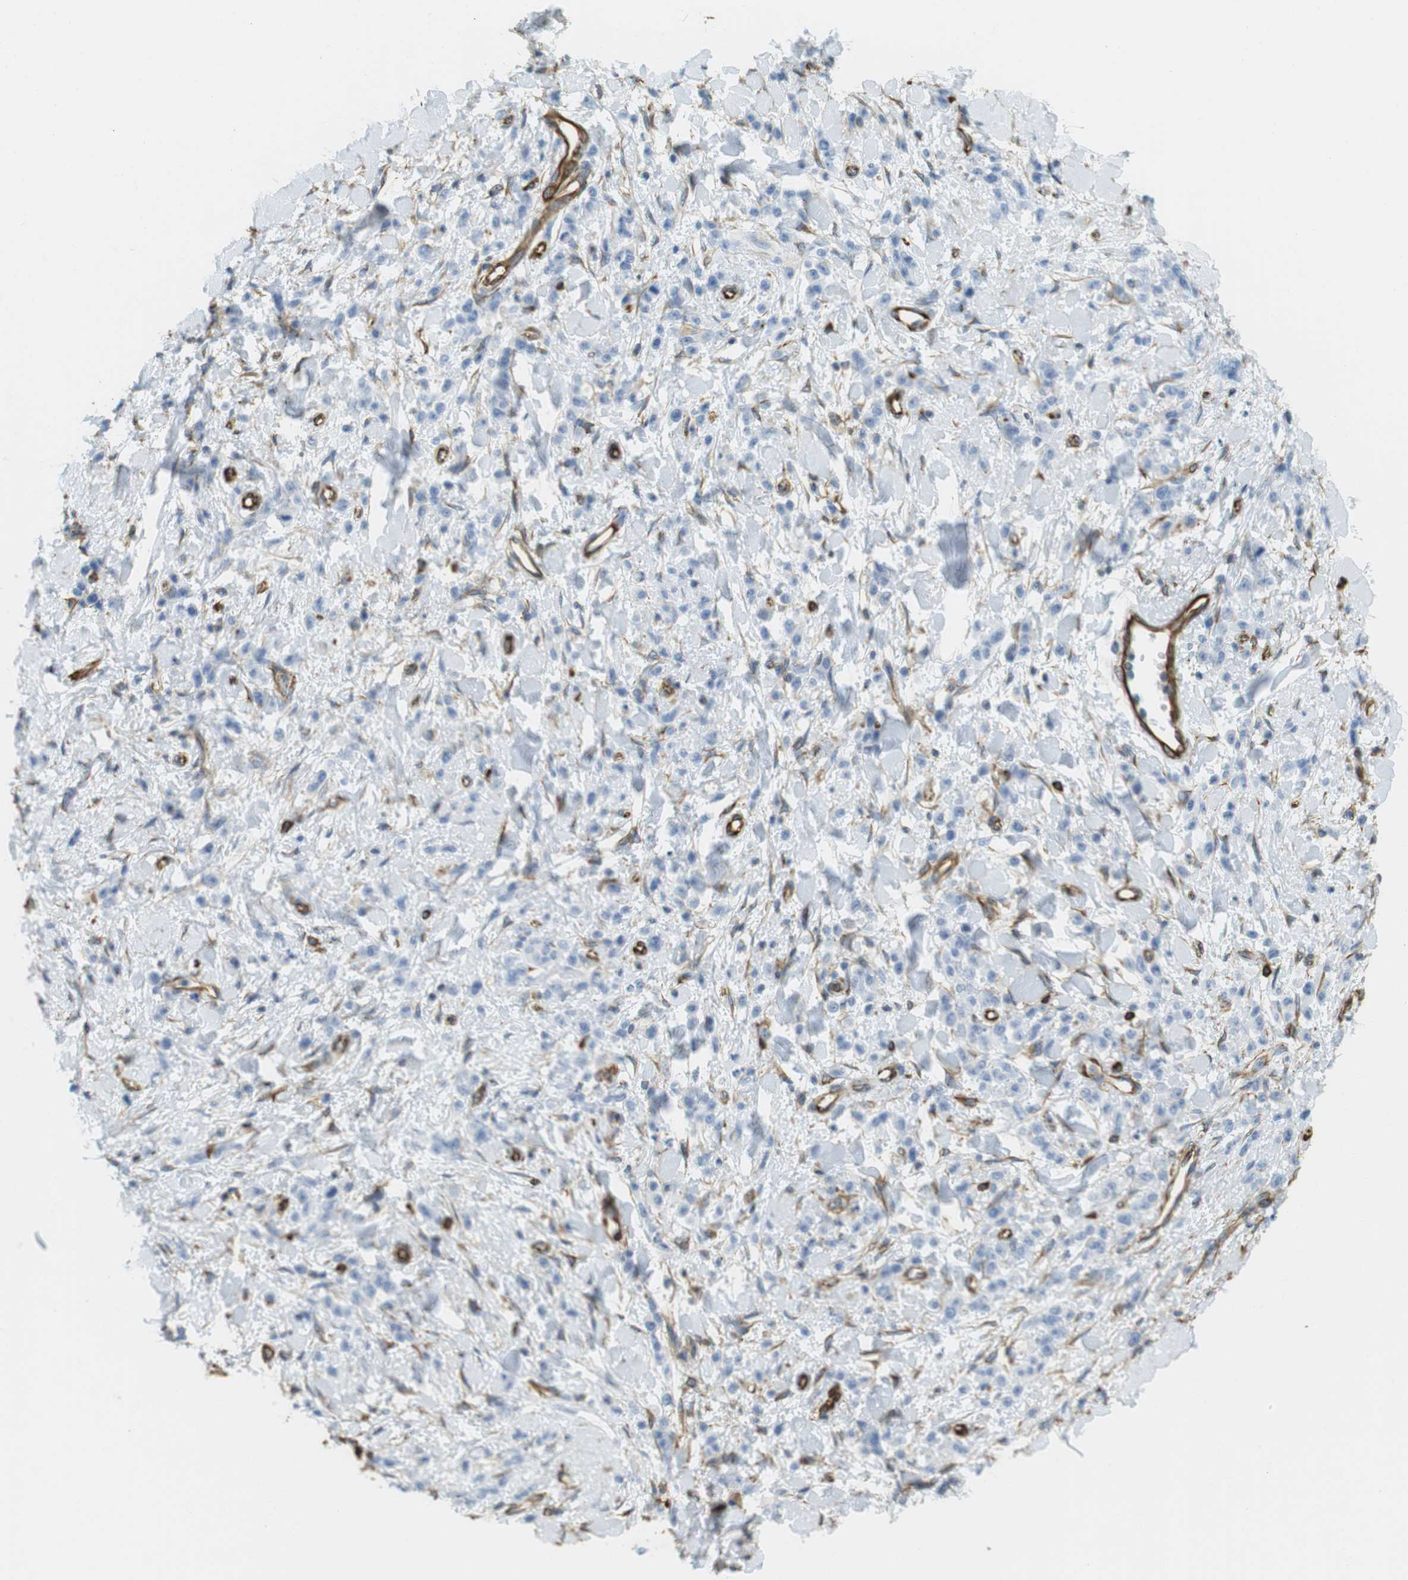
{"staining": {"intensity": "negative", "quantity": "none", "location": "none"}, "tissue": "stomach cancer", "cell_type": "Tumor cells", "image_type": "cancer", "snomed": [{"axis": "morphology", "description": "Normal tissue, NOS"}, {"axis": "morphology", "description": "Adenocarcinoma, NOS"}, {"axis": "topography", "description": "Stomach"}], "caption": "IHC of human stomach cancer shows no expression in tumor cells. The staining was performed using DAB (3,3'-diaminobenzidine) to visualize the protein expression in brown, while the nuclei were stained in blue with hematoxylin (Magnification: 20x).", "gene": "MS4A10", "patient": {"sex": "male", "age": 82}}